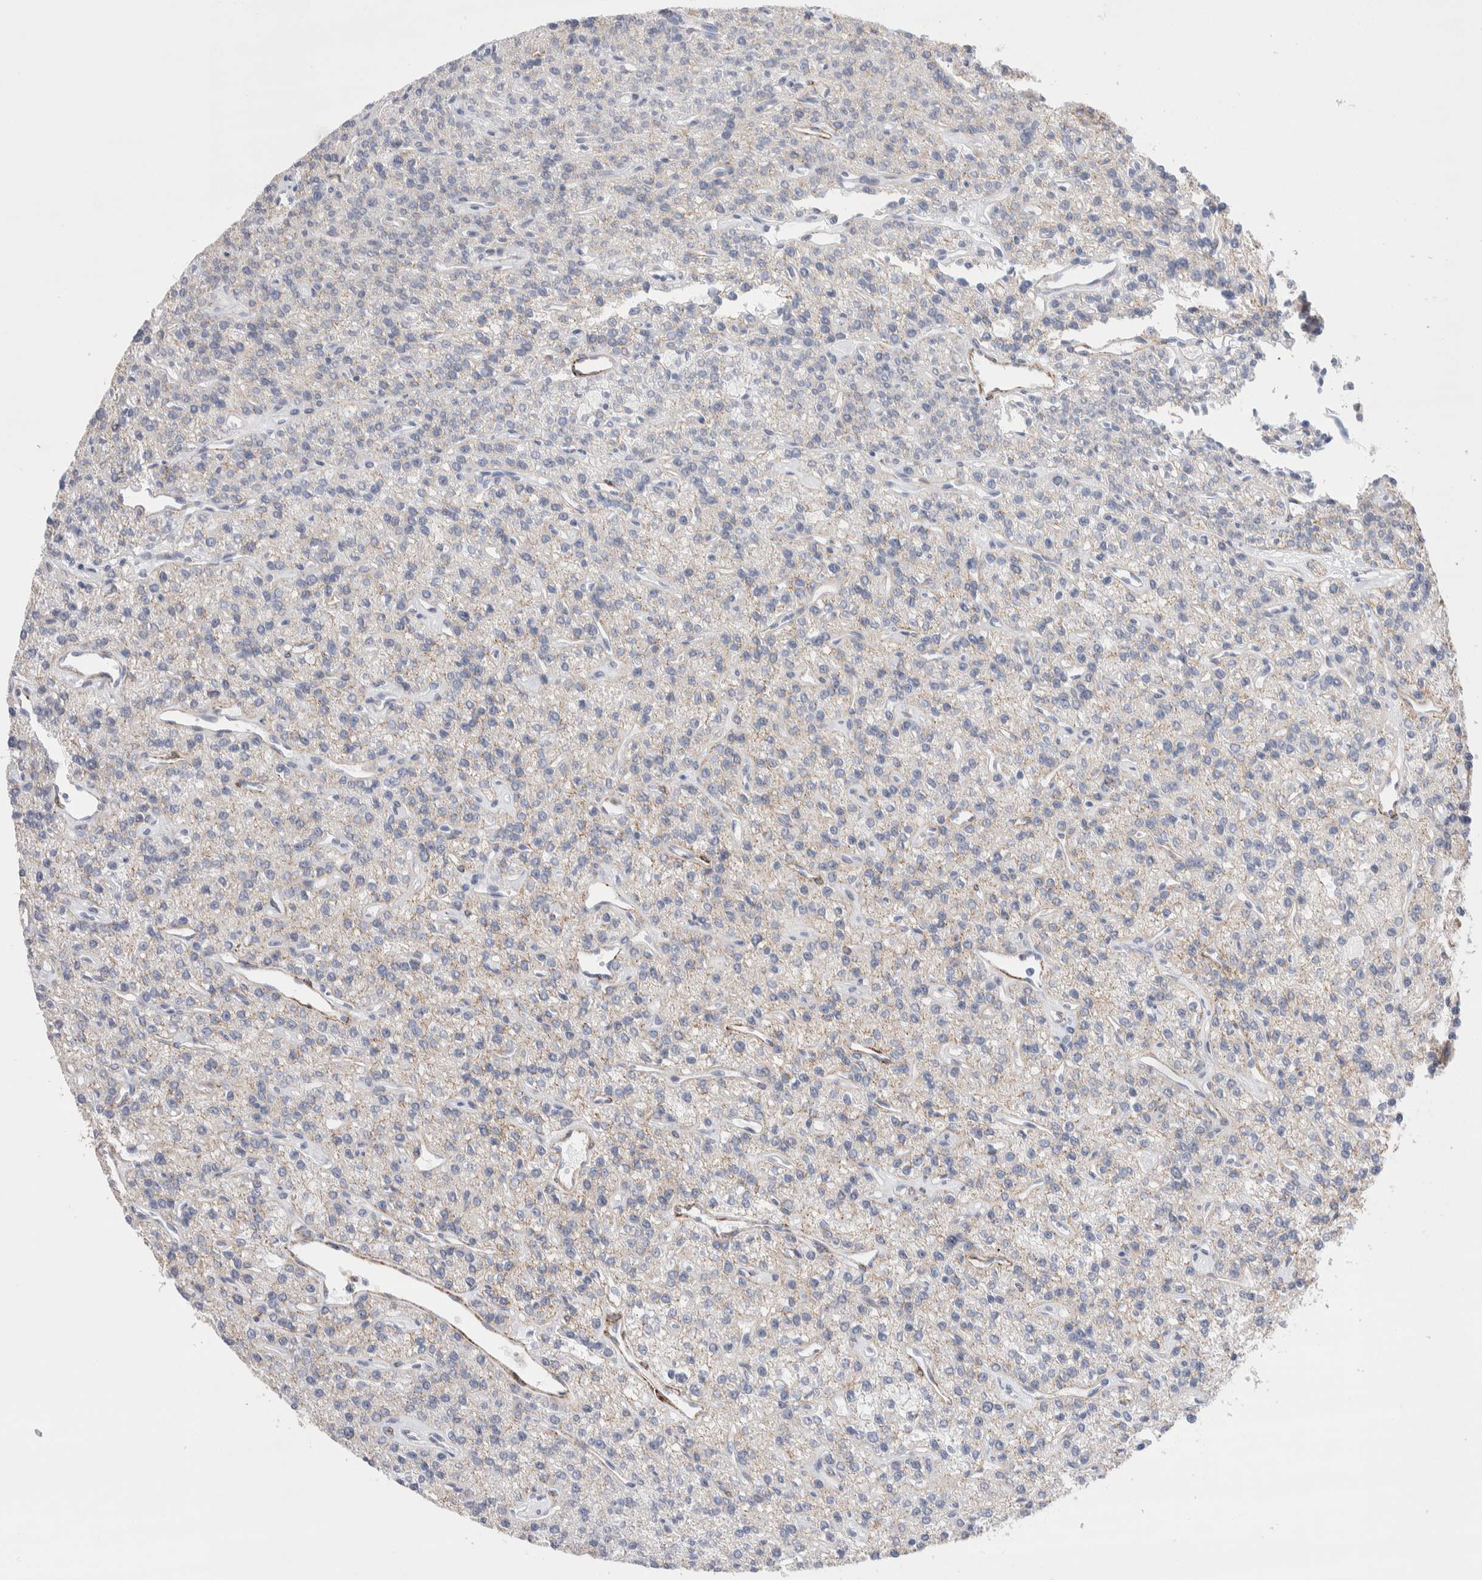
{"staining": {"intensity": "weak", "quantity": "<25%", "location": "cytoplasmic/membranous"}, "tissue": "parathyroid gland", "cell_type": "Glandular cells", "image_type": "normal", "snomed": [{"axis": "morphology", "description": "Normal tissue, NOS"}, {"axis": "topography", "description": "Parathyroid gland"}], "caption": "This is an immunohistochemistry (IHC) photomicrograph of normal parathyroid gland. There is no positivity in glandular cells.", "gene": "SEPTIN4", "patient": {"sex": "male", "age": 46}}